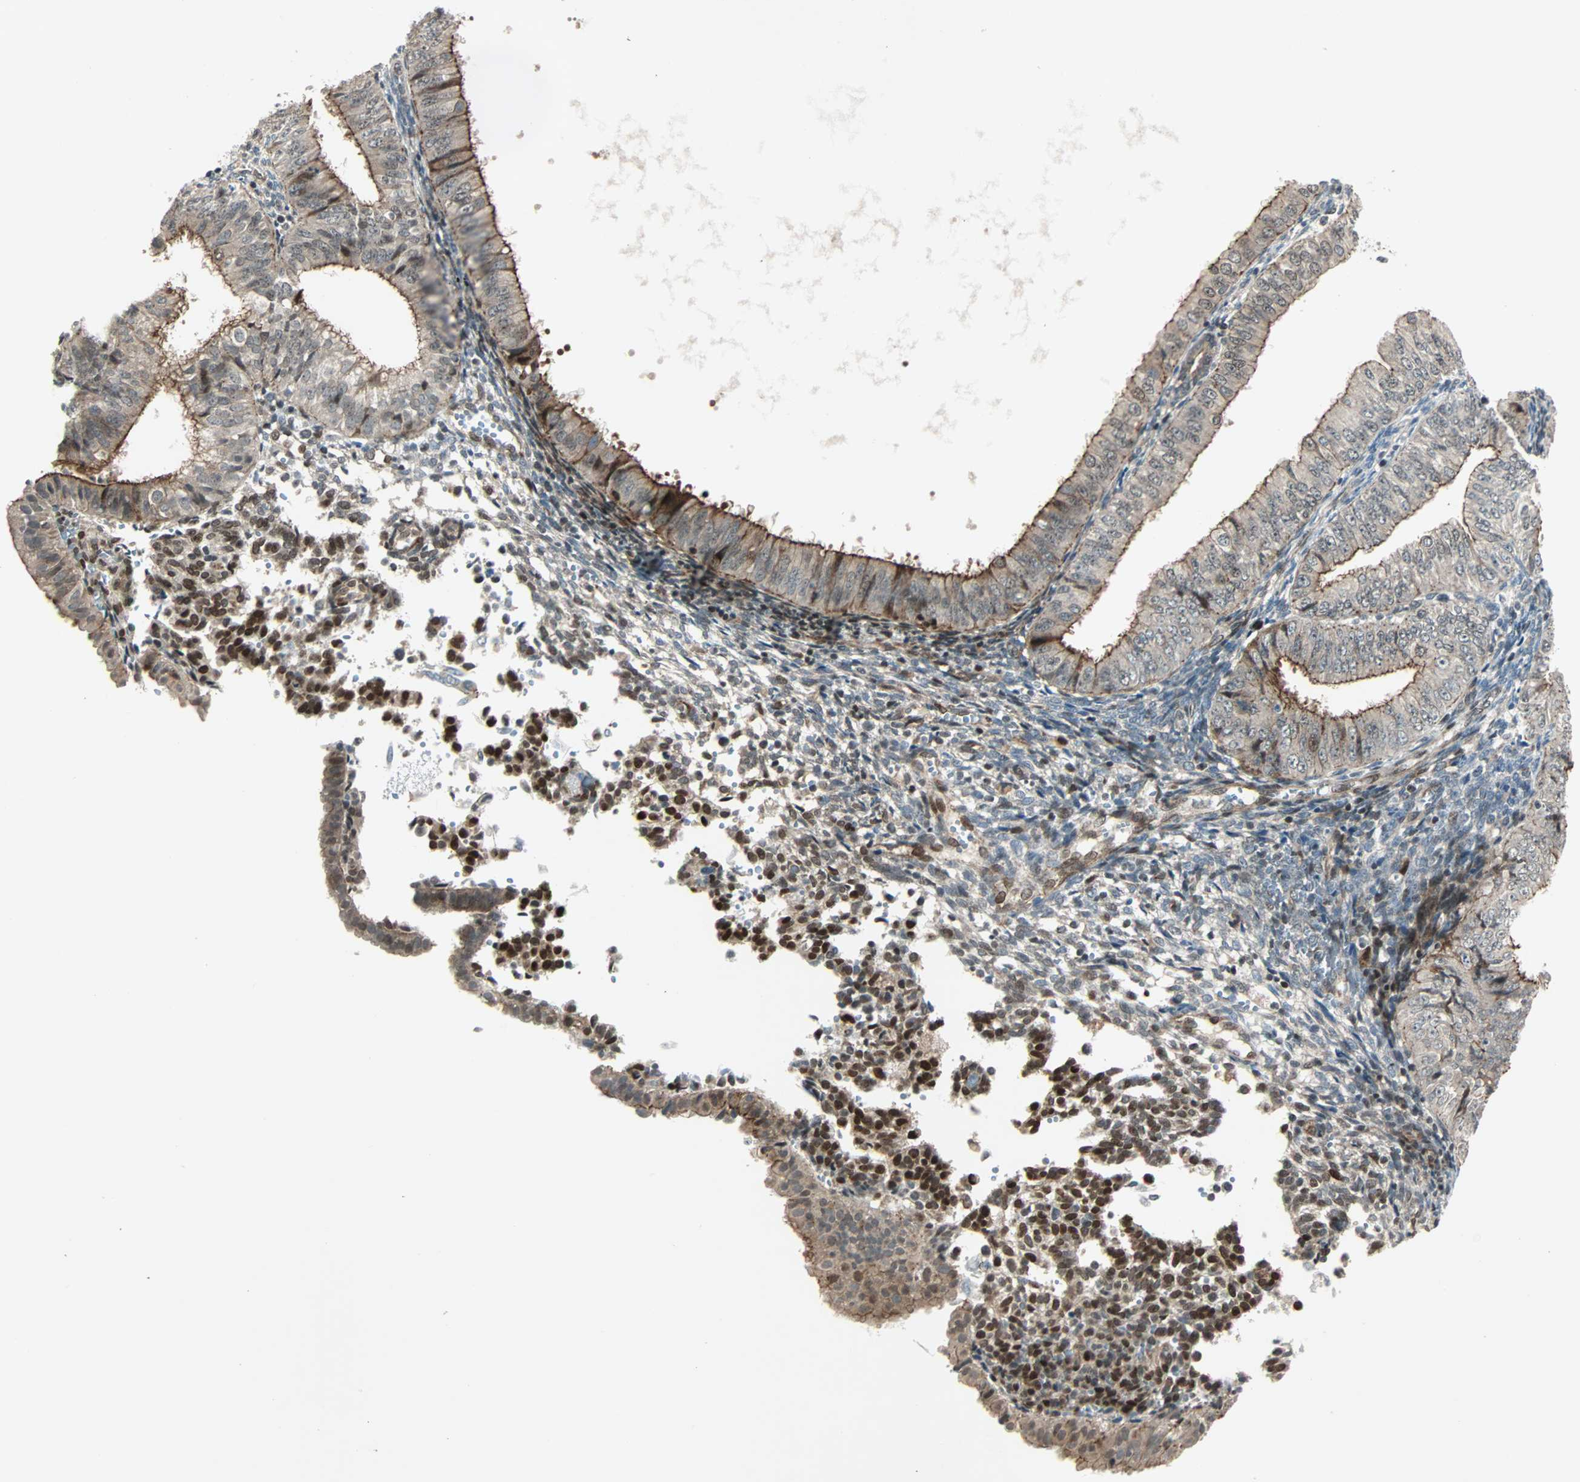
{"staining": {"intensity": "moderate", "quantity": ">75%", "location": "cytoplasmic/membranous"}, "tissue": "endometrial cancer", "cell_type": "Tumor cells", "image_type": "cancer", "snomed": [{"axis": "morphology", "description": "Normal tissue, NOS"}, {"axis": "morphology", "description": "Adenocarcinoma, NOS"}, {"axis": "topography", "description": "Endometrium"}], "caption": "A brown stain highlights moderate cytoplasmic/membranous staining of a protein in endometrial cancer tumor cells.", "gene": "CBX4", "patient": {"sex": "female", "age": 53}}